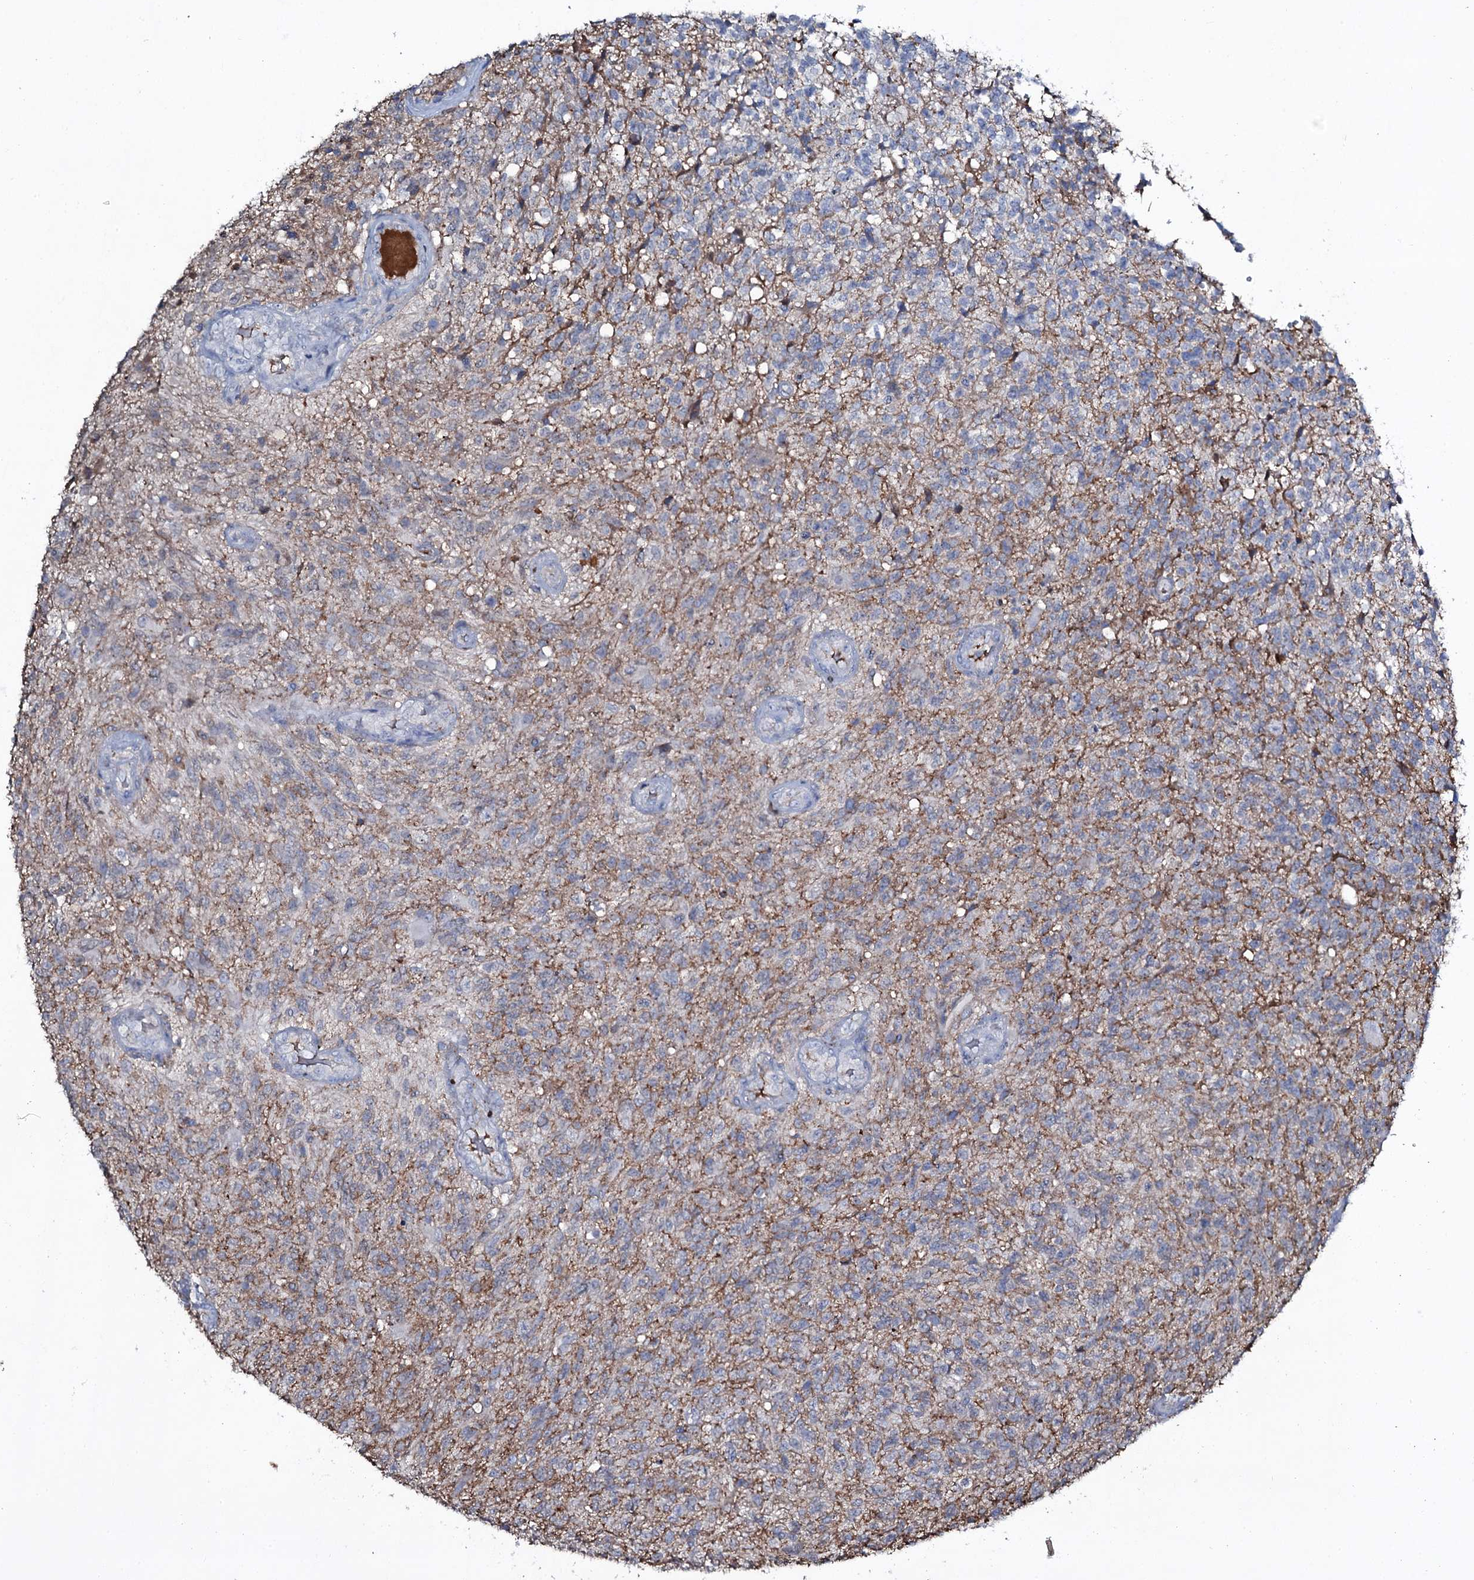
{"staining": {"intensity": "negative", "quantity": "none", "location": "none"}, "tissue": "glioma", "cell_type": "Tumor cells", "image_type": "cancer", "snomed": [{"axis": "morphology", "description": "Glioma, malignant, High grade"}, {"axis": "topography", "description": "Brain"}], "caption": "Immunohistochemistry of human malignant glioma (high-grade) shows no expression in tumor cells. Brightfield microscopy of immunohistochemistry (IHC) stained with DAB (3,3'-diaminobenzidine) (brown) and hematoxylin (blue), captured at high magnification.", "gene": "EDN1", "patient": {"sex": "male", "age": 56}}